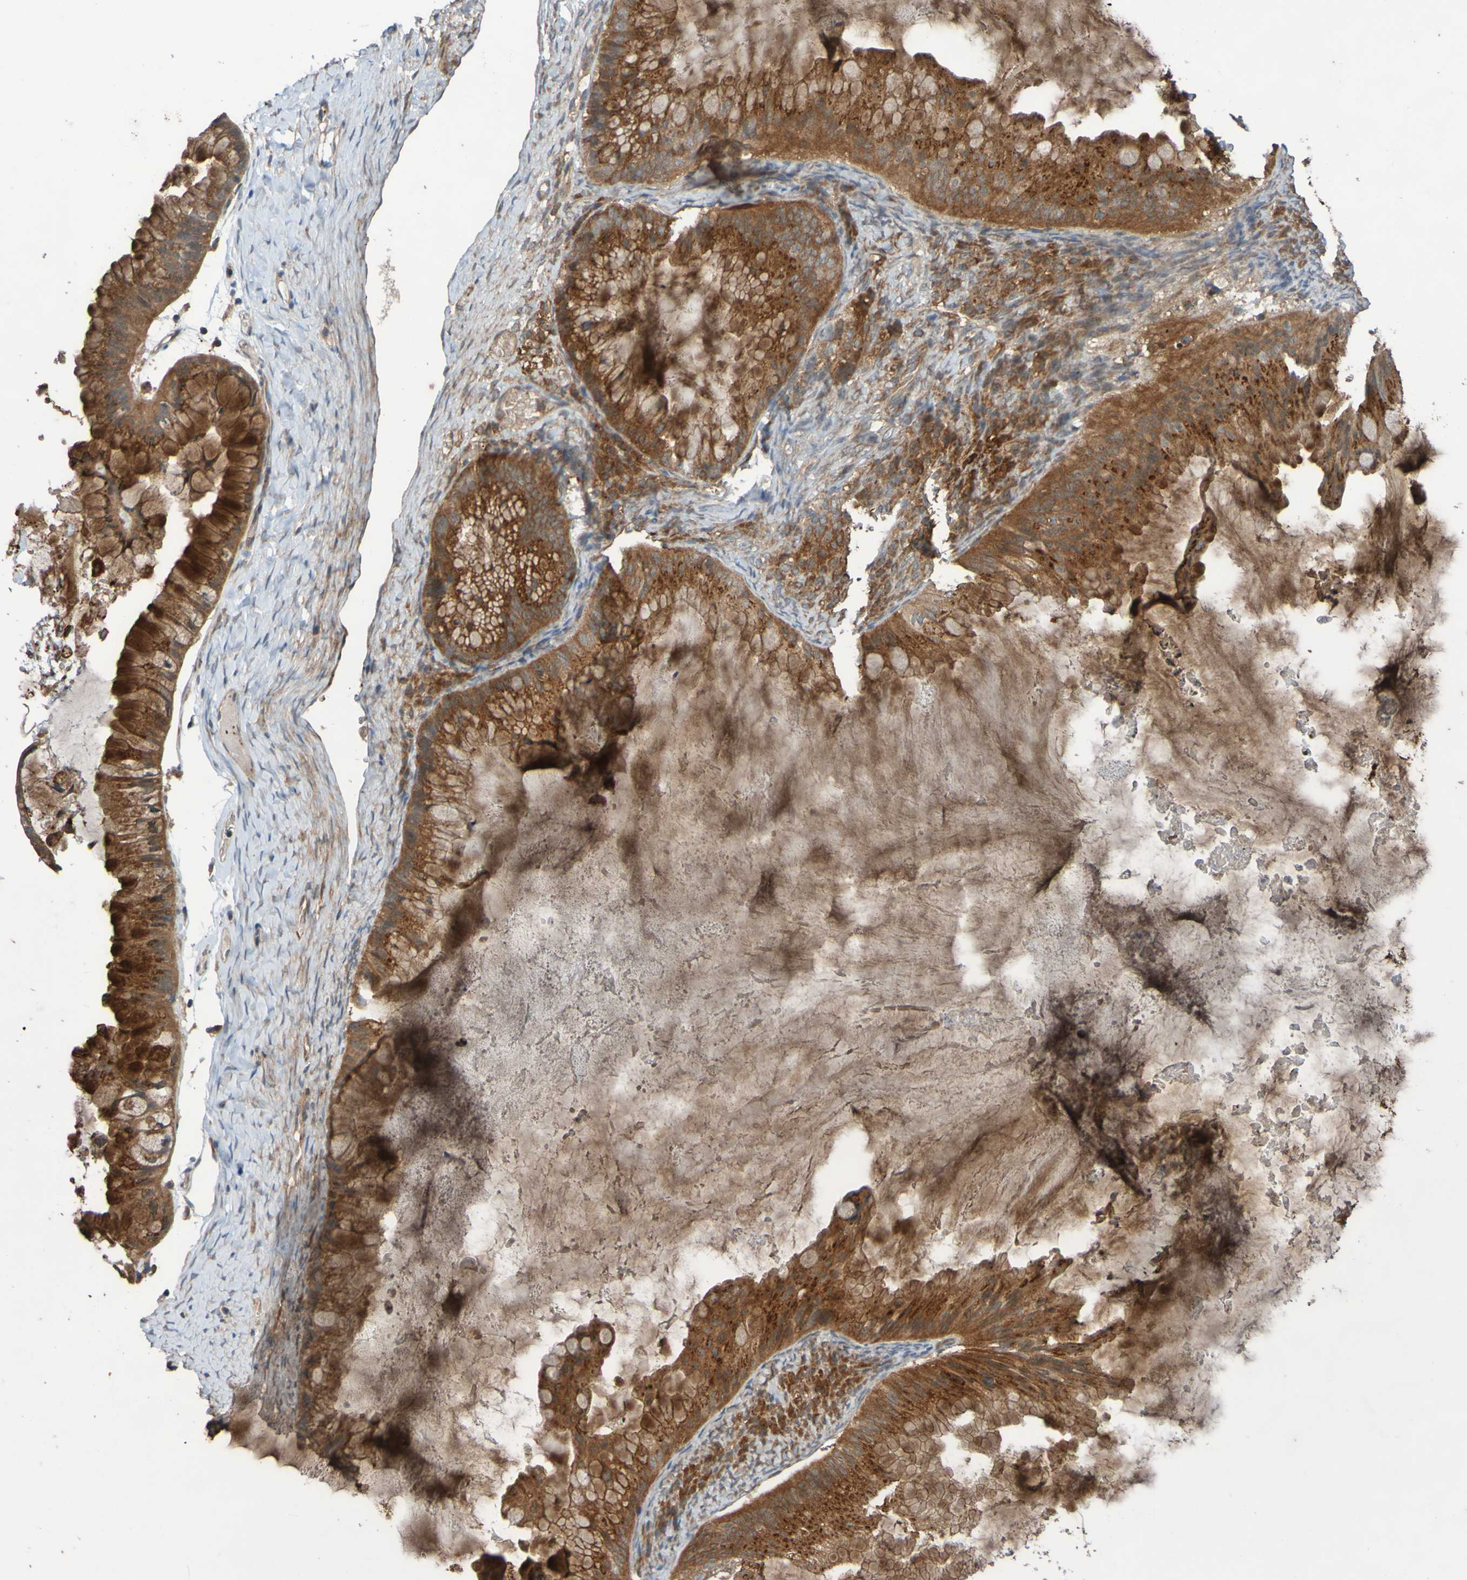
{"staining": {"intensity": "strong", "quantity": ">75%", "location": "cytoplasmic/membranous"}, "tissue": "ovarian cancer", "cell_type": "Tumor cells", "image_type": "cancer", "snomed": [{"axis": "morphology", "description": "Cystadenocarcinoma, mucinous, NOS"}, {"axis": "topography", "description": "Ovary"}], "caption": "Protein positivity by immunohistochemistry (IHC) shows strong cytoplasmic/membranous expression in about >75% of tumor cells in ovarian cancer.", "gene": "UCN", "patient": {"sex": "female", "age": 61}}